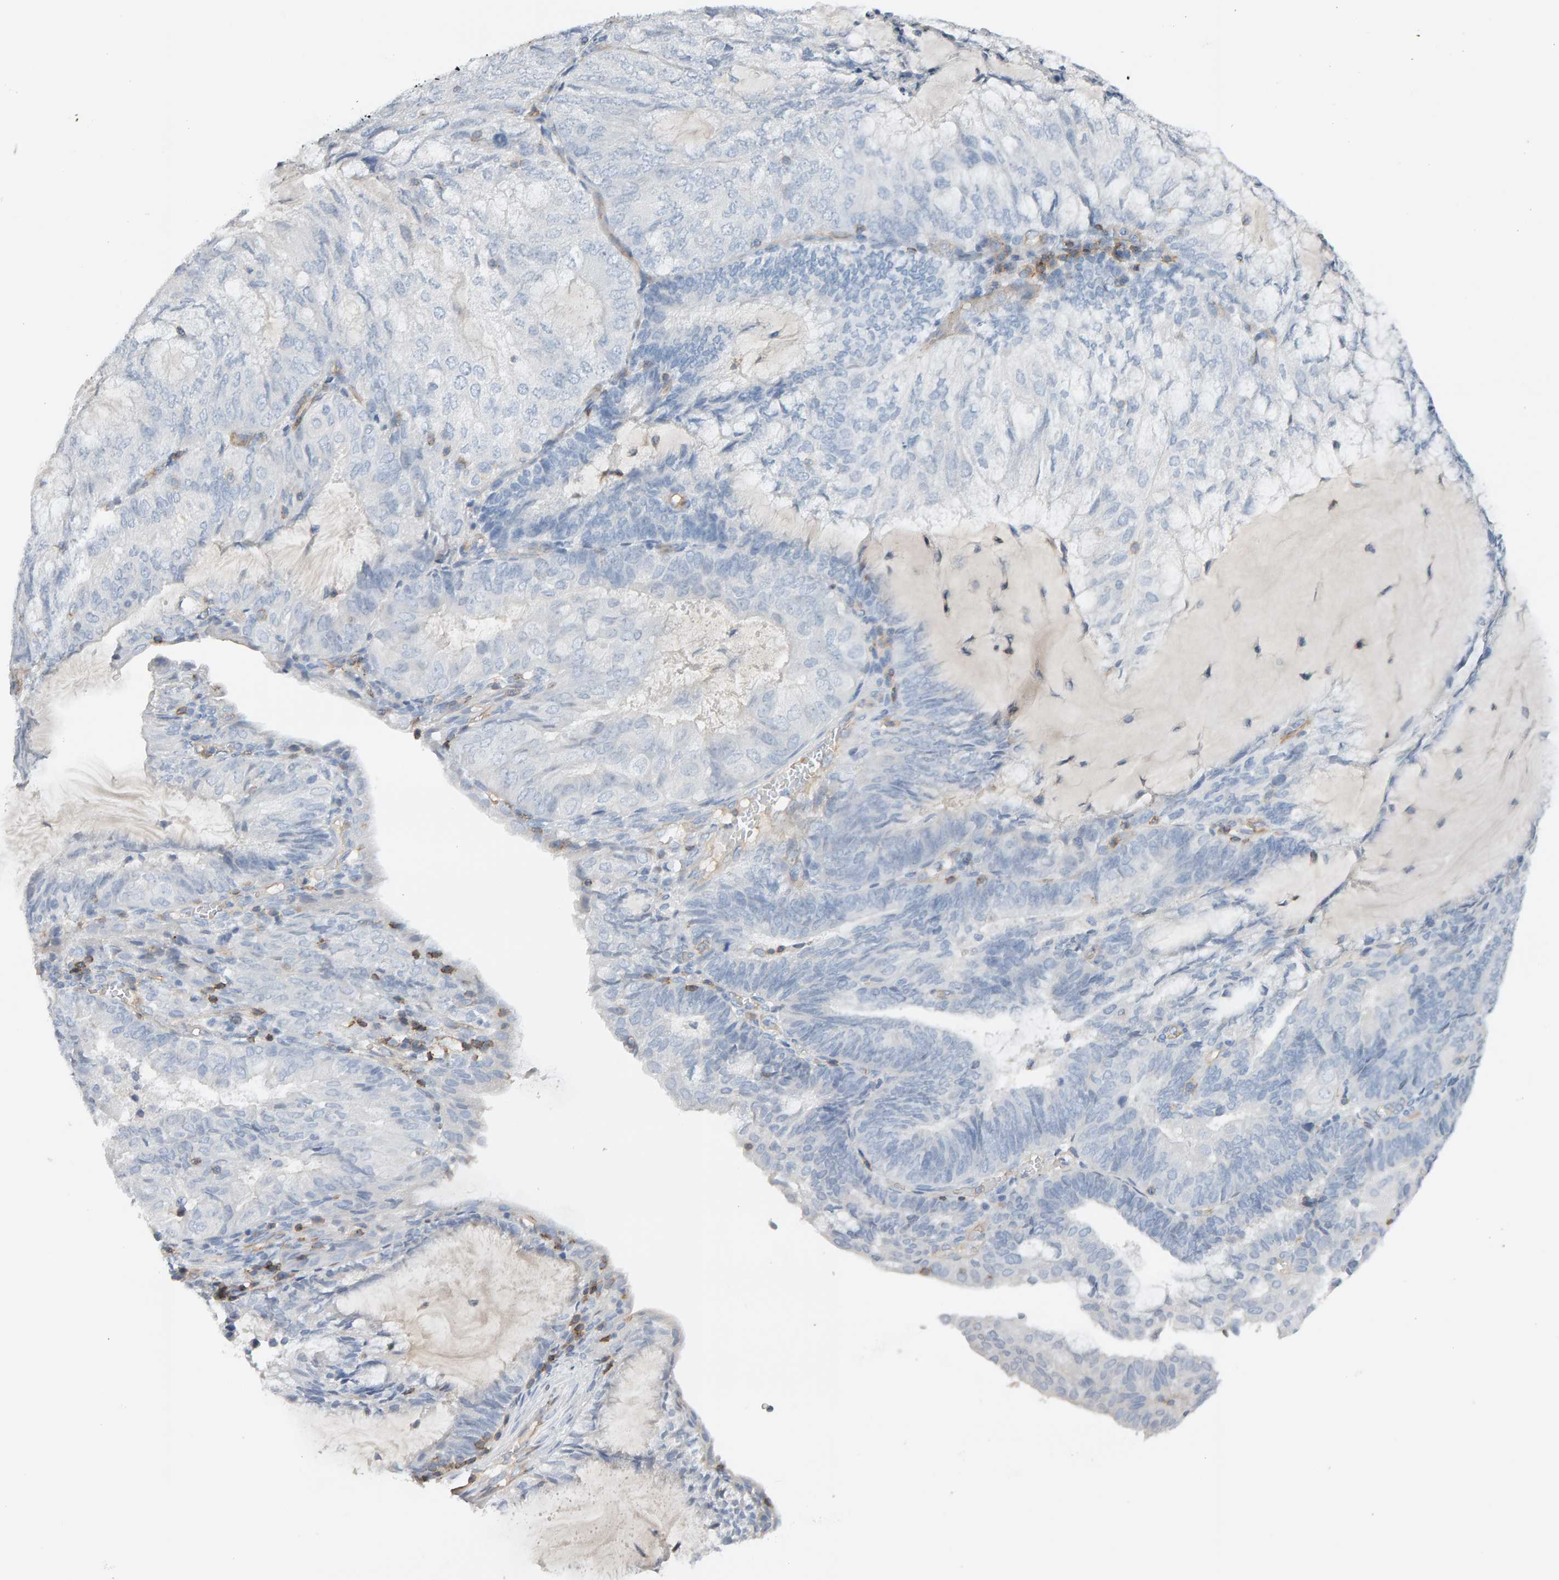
{"staining": {"intensity": "negative", "quantity": "none", "location": "none"}, "tissue": "endometrial cancer", "cell_type": "Tumor cells", "image_type": "cancer", "snomed": [{"axis": "morphology", "description": "Adenocarcinoma, NOS"}, {"axis": "topography", "description": "Endometrium"}], "caption": "An image of human endometrial cancer is negative for staining in tumor cells.", "gene": "FYN", "patient": {"sex": "female", "age": 81}}